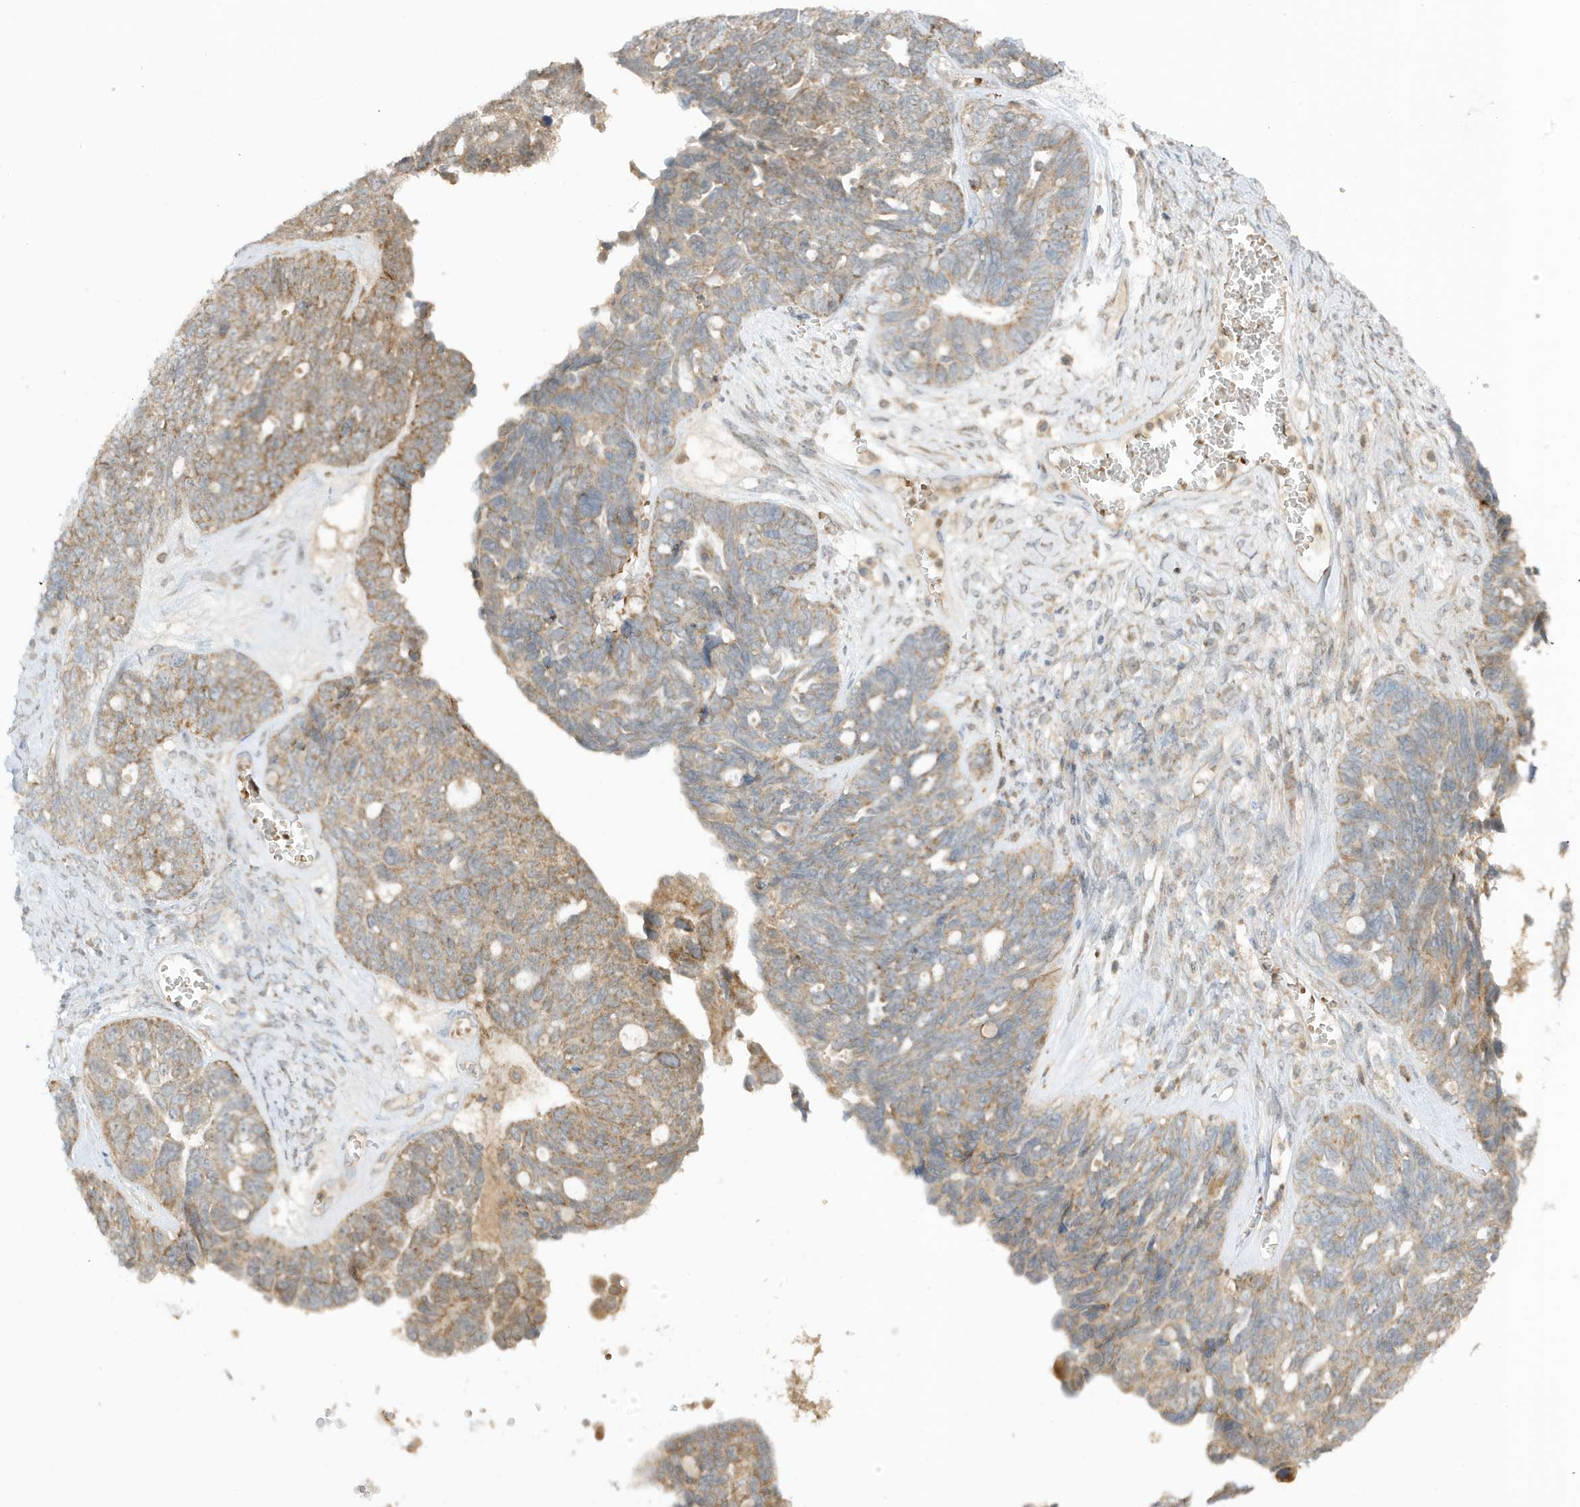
{"staining": {"intensity": "moderate", "quantity": "25%-75%", "location": "cytoplasmic/membranous"}, "tissue": "ovarian cancer", "cell_type": "Tumor cells", "image_type": "cancer", "snomed": [{"axis": "morphology", "description": "Cystadenocarcinoma, serous, NOS"}, {"axis": "topography", "description": "Ovary"}], "caption": "The histopathology image demonstrates immunohistochemical staining of ovarian serous cystadenocarcinoma. There is moderate cytoplasmic/membranous staining is appreciated in approximately 25%-75% of tumor cells. The staining was performed using DAB (3,3'-diaminobenzidine), with brown indicating positive protein expression. Nuclei are stained blue with hematoxylin.", "gene": "NPPC", "patient": {"sex": "female", "age": 79}}